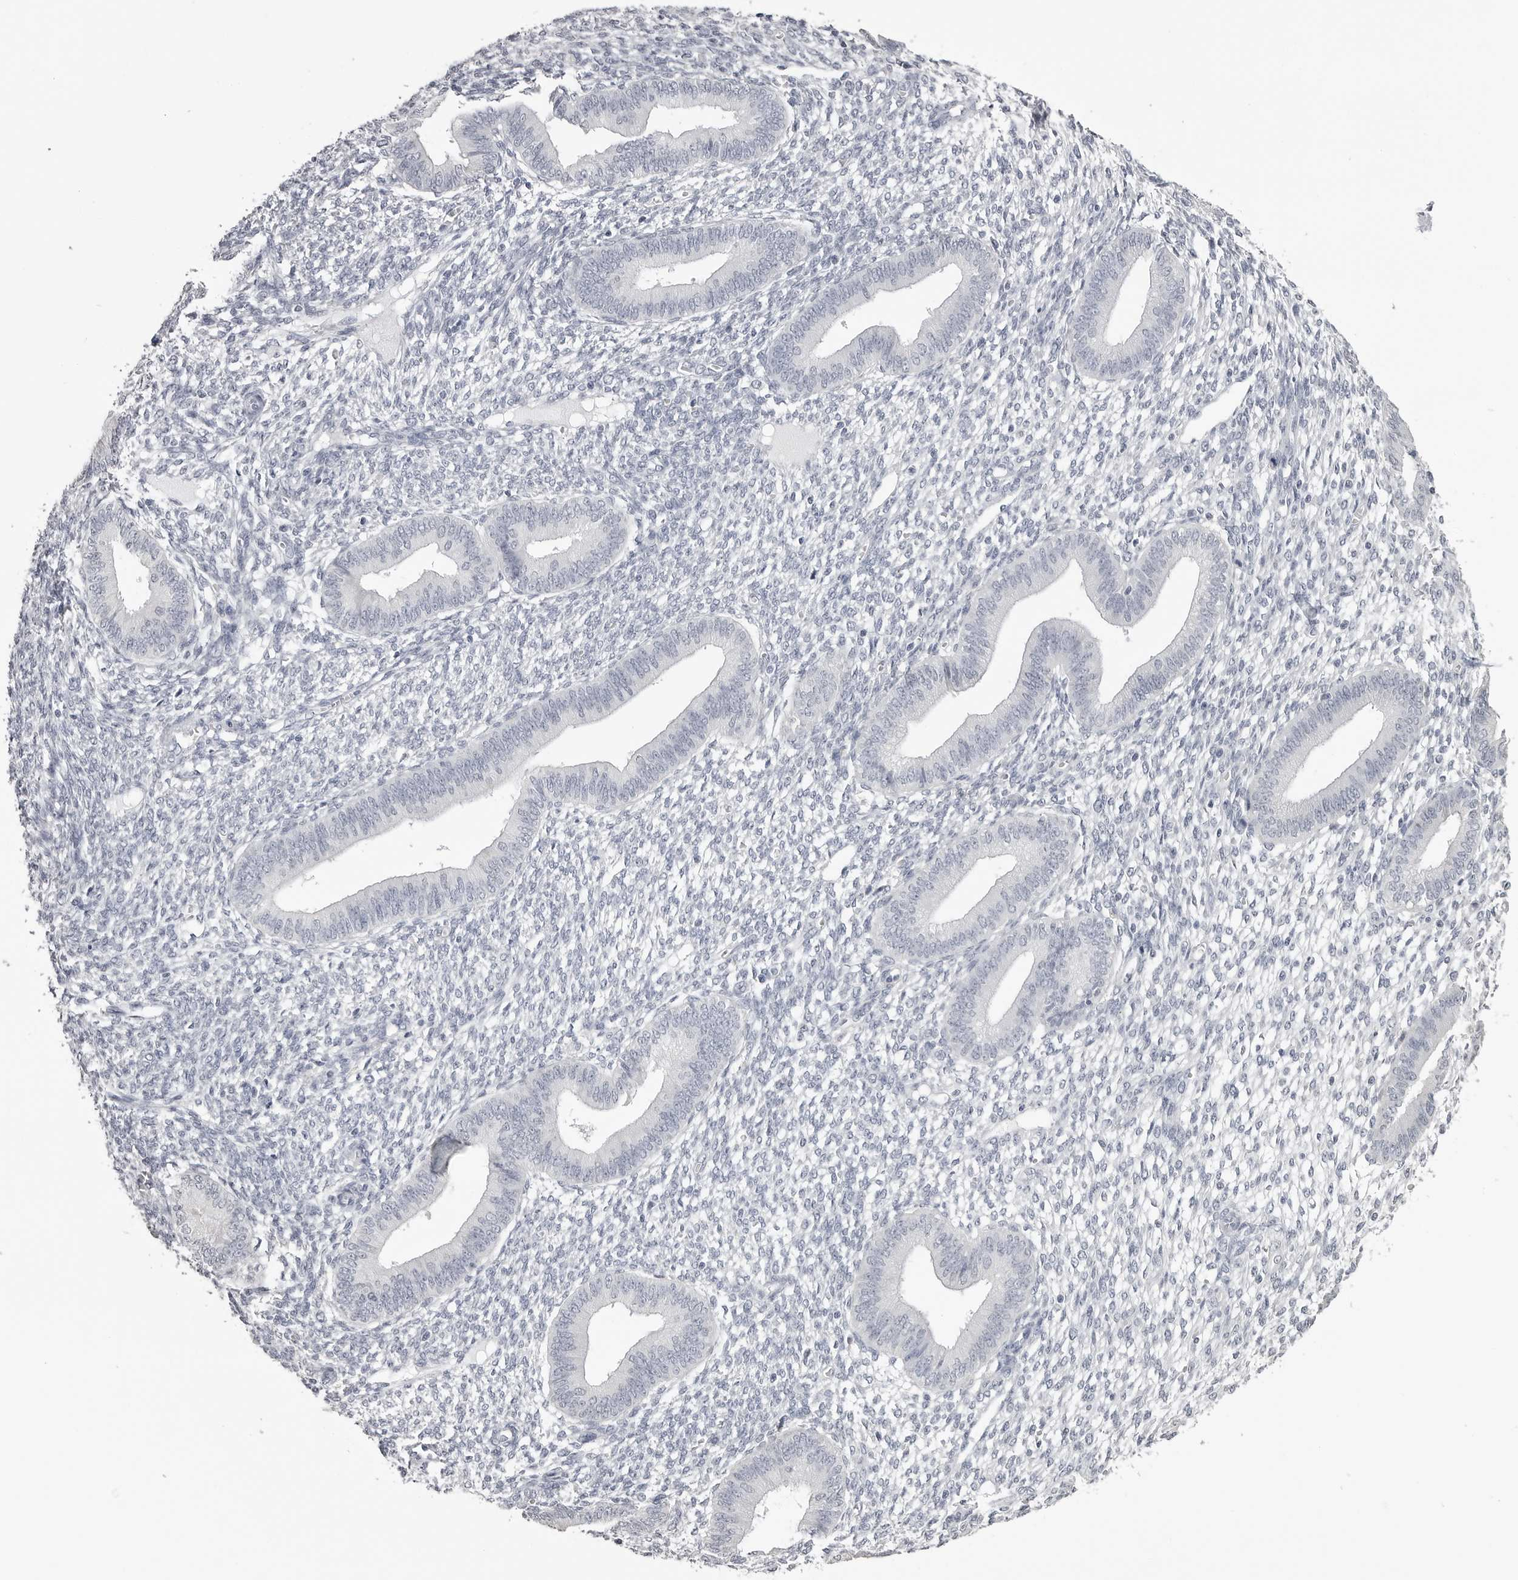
{"staining": {"intensity": "negative", "quantity": "none", "location": "none"}, "tissue": "endometrium", "cell_type": "Cells in endometrial stroma", "image_type": "normal", "snomed": [{"axis": "morphology", "description": "Normal tissue, NOS"}, {"axis": "topography", "description": "Endometrium"}], "caption": "Cells in endometrial stroma are negative for brown protein staining in unremarkable endometrium. (DAB (3,3'-diaminobenzidine) immunohistochemistry (IHC) with hematoxylin counter stain).", "gene": "GPN2", "patient": {"sex": "female", "age": 46}}